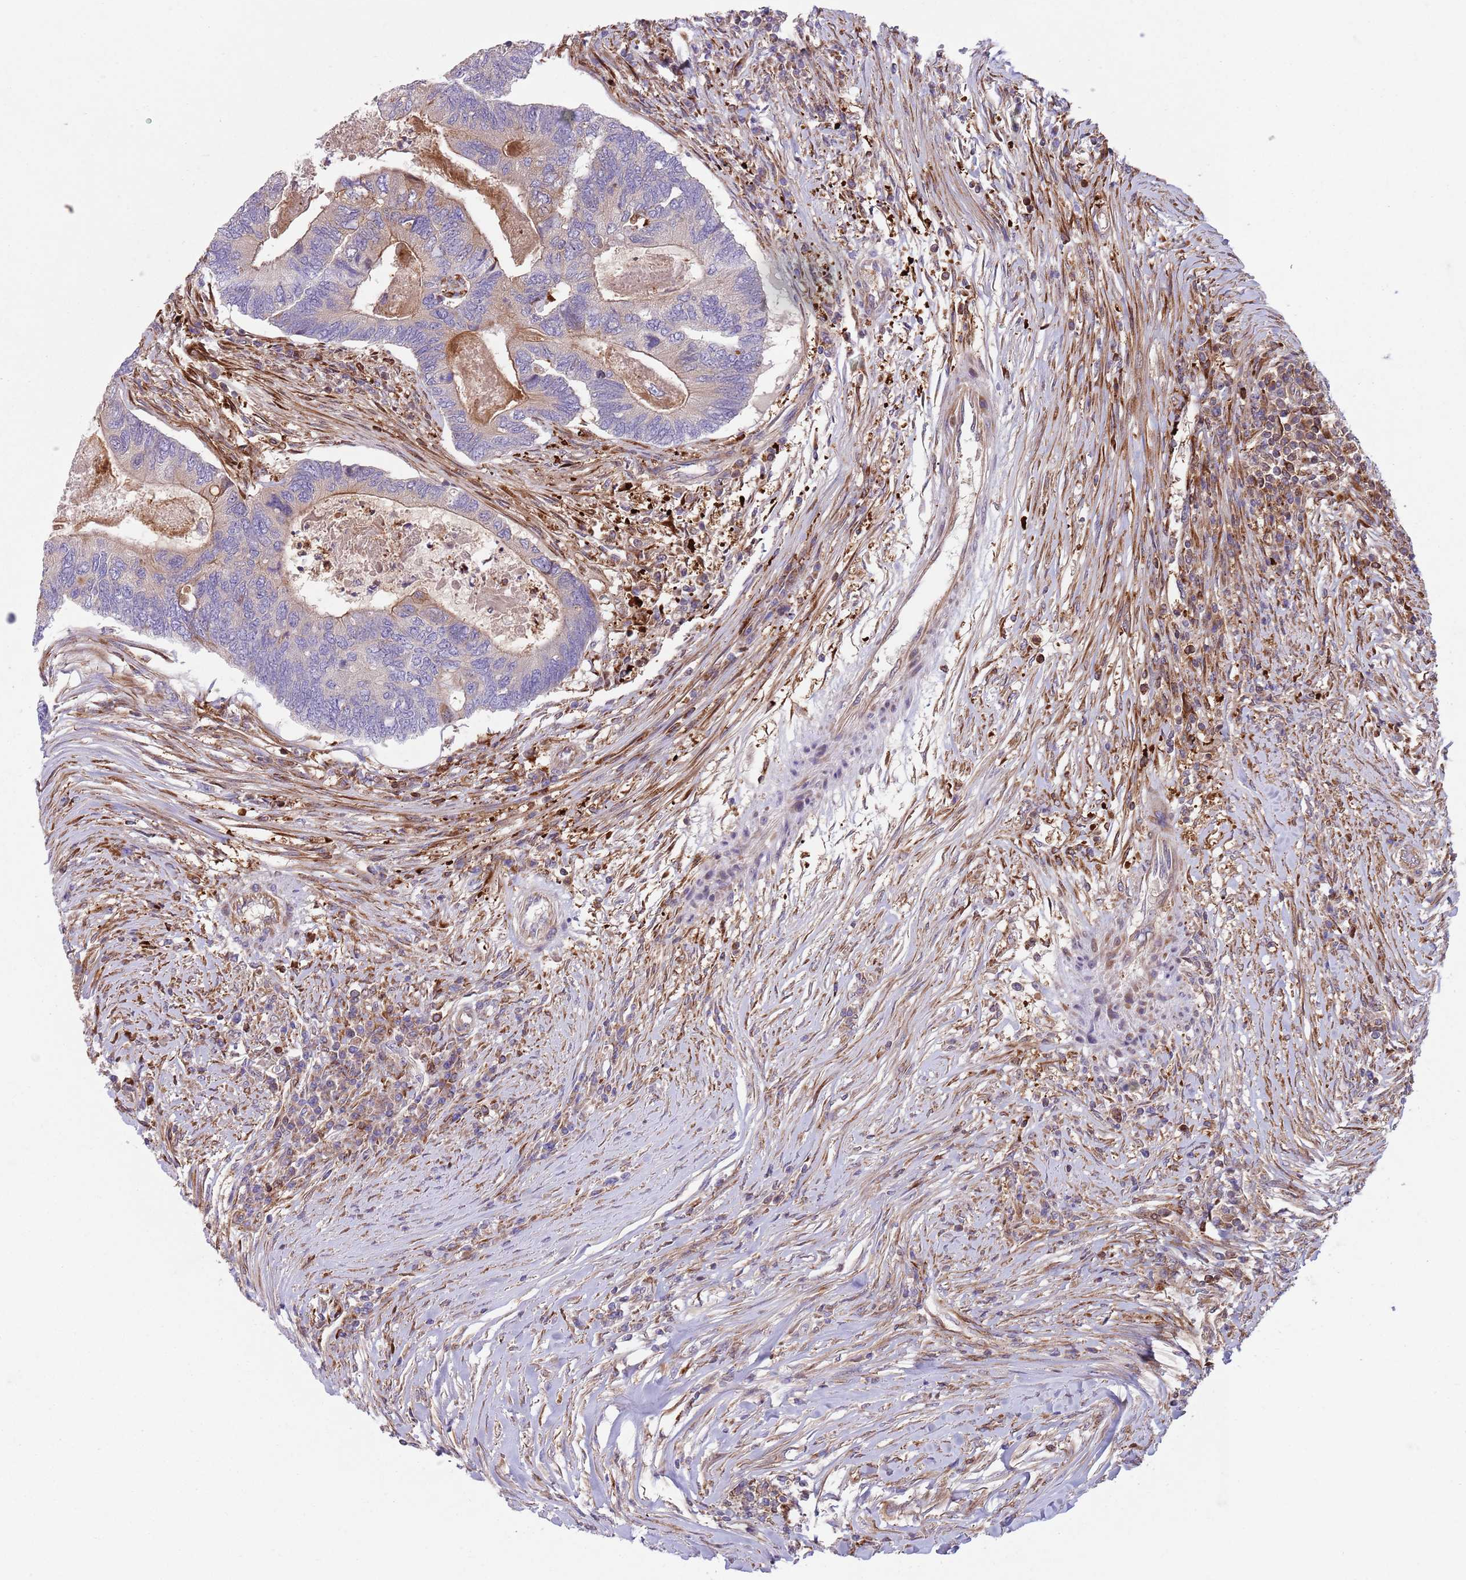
{"staining": {"intensity": "moderate", "quantity": "<25%", "location": "cytoplasmic/membranous"}, "tissue": "colorectal cancer", "cell_type": "Tumor cells", "image_type": "cancer", "snomed": [{"axis": "morphology", "description": "Adenocarcinoma, NOS"}, {"axis": "topography", "description": "Colon"}], "caption": "Human adenocarcinoma (colorectal) stained for a protein (brown) displays moderate cytoplasmic/membranous positive staining in about <25% of tumor cells.", "gene": "ZMYM5", "patient": {"sex": "female", "age": 67}}